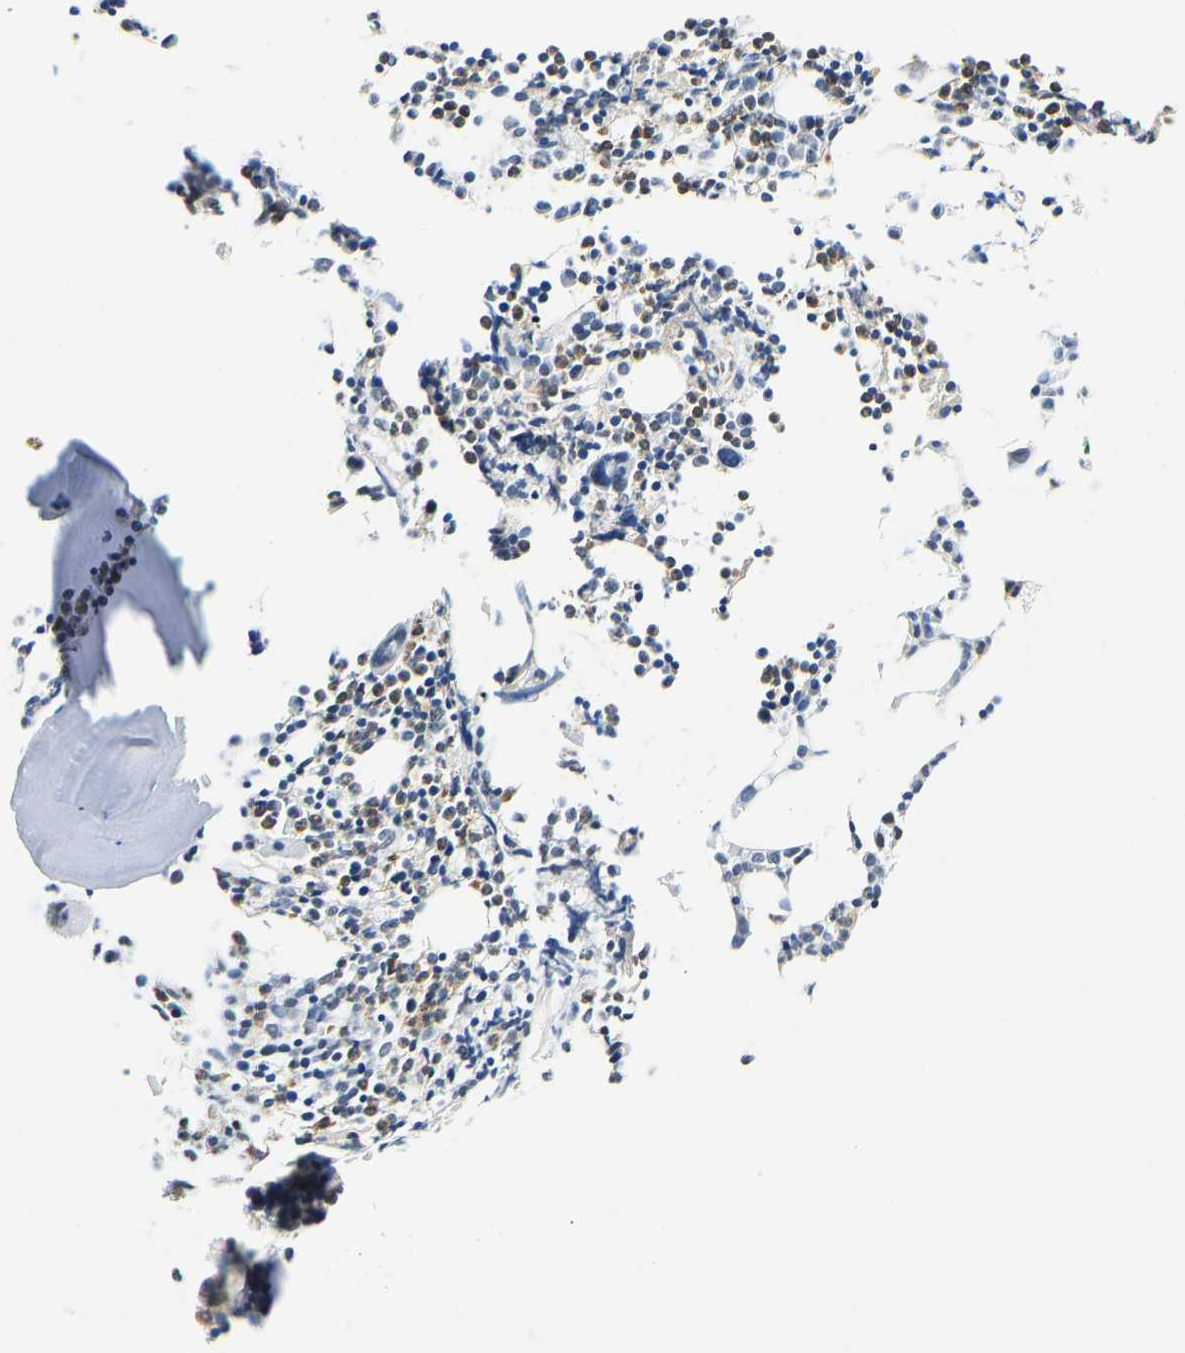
{"staining": {"intensity": "strong", "quantity": "<25%", "location": "cytoplasmic/membranous"}, "tissue": "bone marrow", "cell_type": "Hematopoietic cells", "image_type": "normal", "snomed": [{"axis": "morphology", "description": "Normal tissue, NOS"}, {"axis": "morphology", "description": "Inflammation, NOS"}, {"axis": "topography", "description": "Bone marrow"}], "caption": "This histopathology image exhibits unremarkable bone marrow stained with immunohistochemistry to label a protein in brown. The cytoplasmic/membranous of hematopoietic cells show strong positivity for the protein. Nuclei are counter-stained blue.", "gene": "HDAC5", "patient": {"sex": "female", "age": 53}}